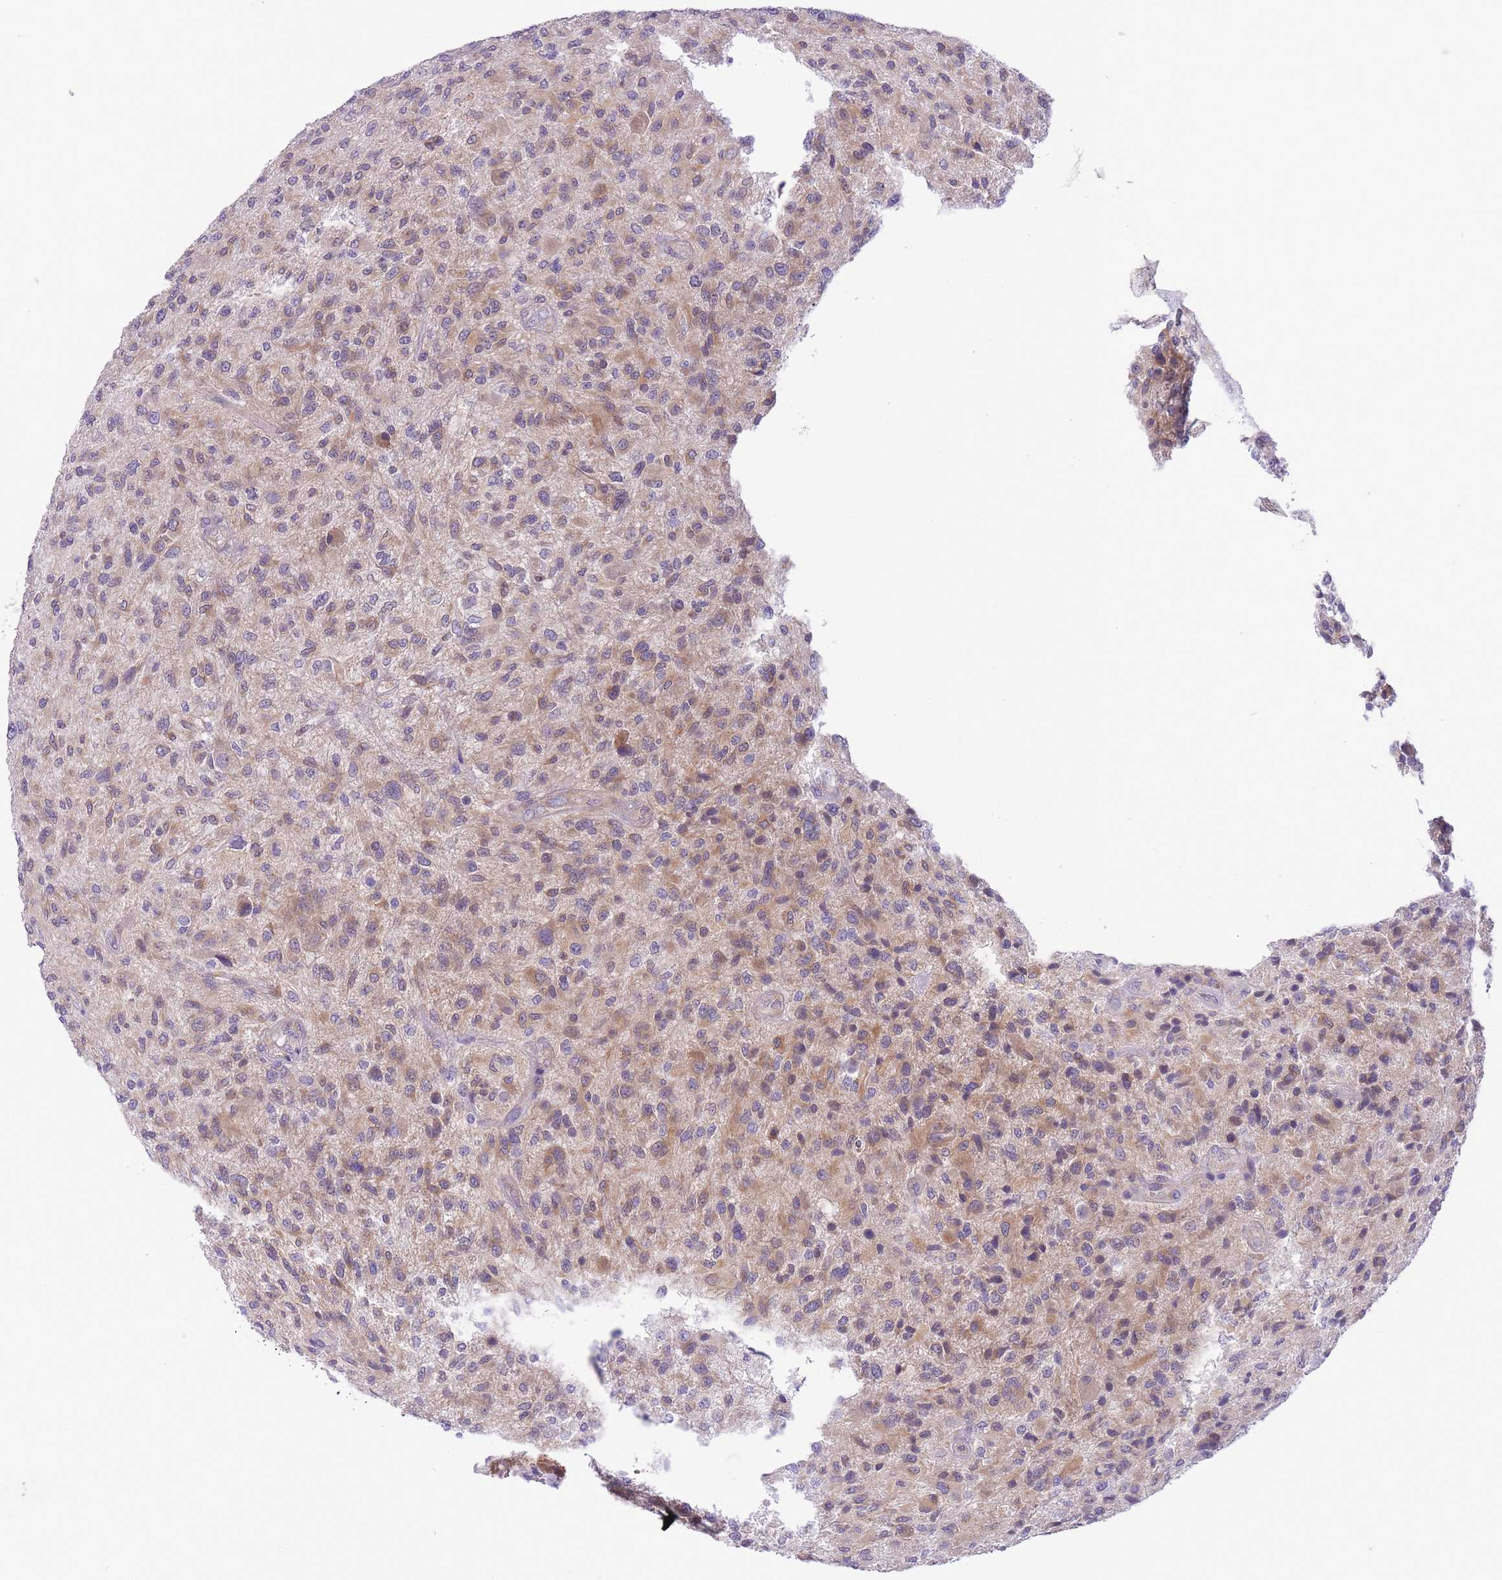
{"staining": {"intensity": "moderate", "quantity": "<25%", "location": "cytoplasmic/membranous"}, "tissue": "glioma", "cell_type": "Tumor cells", "image_type": "cancer", "snomed": [{"axis": "morphology", "description": "Glioma, malignant, High grade"}, {"axis": "topography", "description": "Brain"}], "caption": "This photomicrograph exhibits IHC staining of high-grade glioma (malignant), with low moderate cytoplasmic/membranous positivity in approximately <25% of tumor cells.", "gene": "WWOX", "patient": {"sex": "male", "age": 47}}